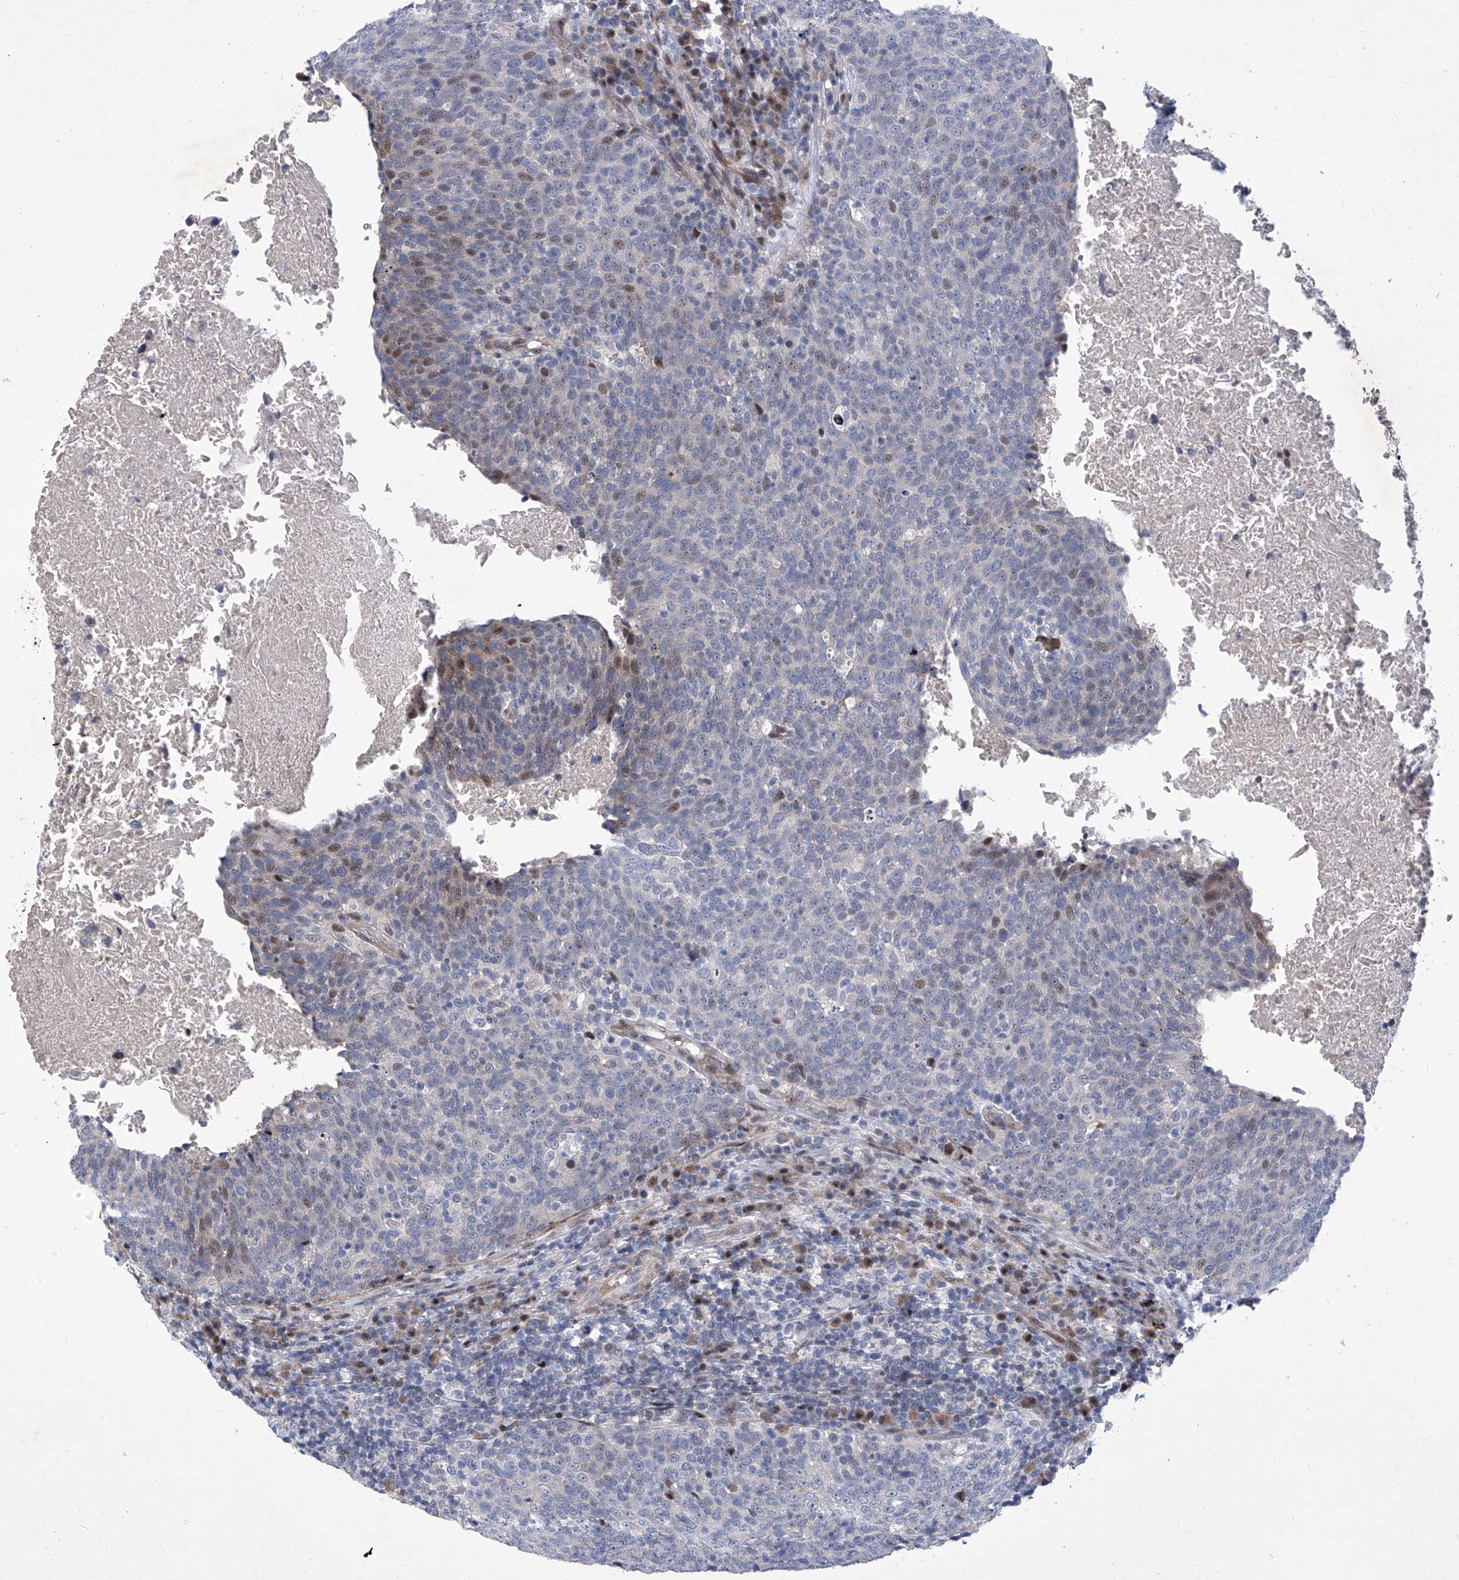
{"staining": {"intensity": "weak", "quantity": "<25%", "location": "nuclear"}, "tissue": "head and neck cancer", "cell_type": "Tumor cells", "image_type": "cancer", "snomed": [{"axis": "morphology", "description": "Squamous cell carcinoma, NOS"}, {"axis": "morphology", "description": "Squamous cell carcinoma, metastatic, NOS"}, {"axis": "topography", "description": "Lymph node"}, {"axis": "topography", "description": "Head-Neck"}], "caption": "Human head and neck metastatic squamous cell carcinoma stained for a protein using immunohistochemistry (IHC) exhibits no staining in tumor cells.", "gene": "NUFIP1", "patient": {"sex": "male", "age": 62}}